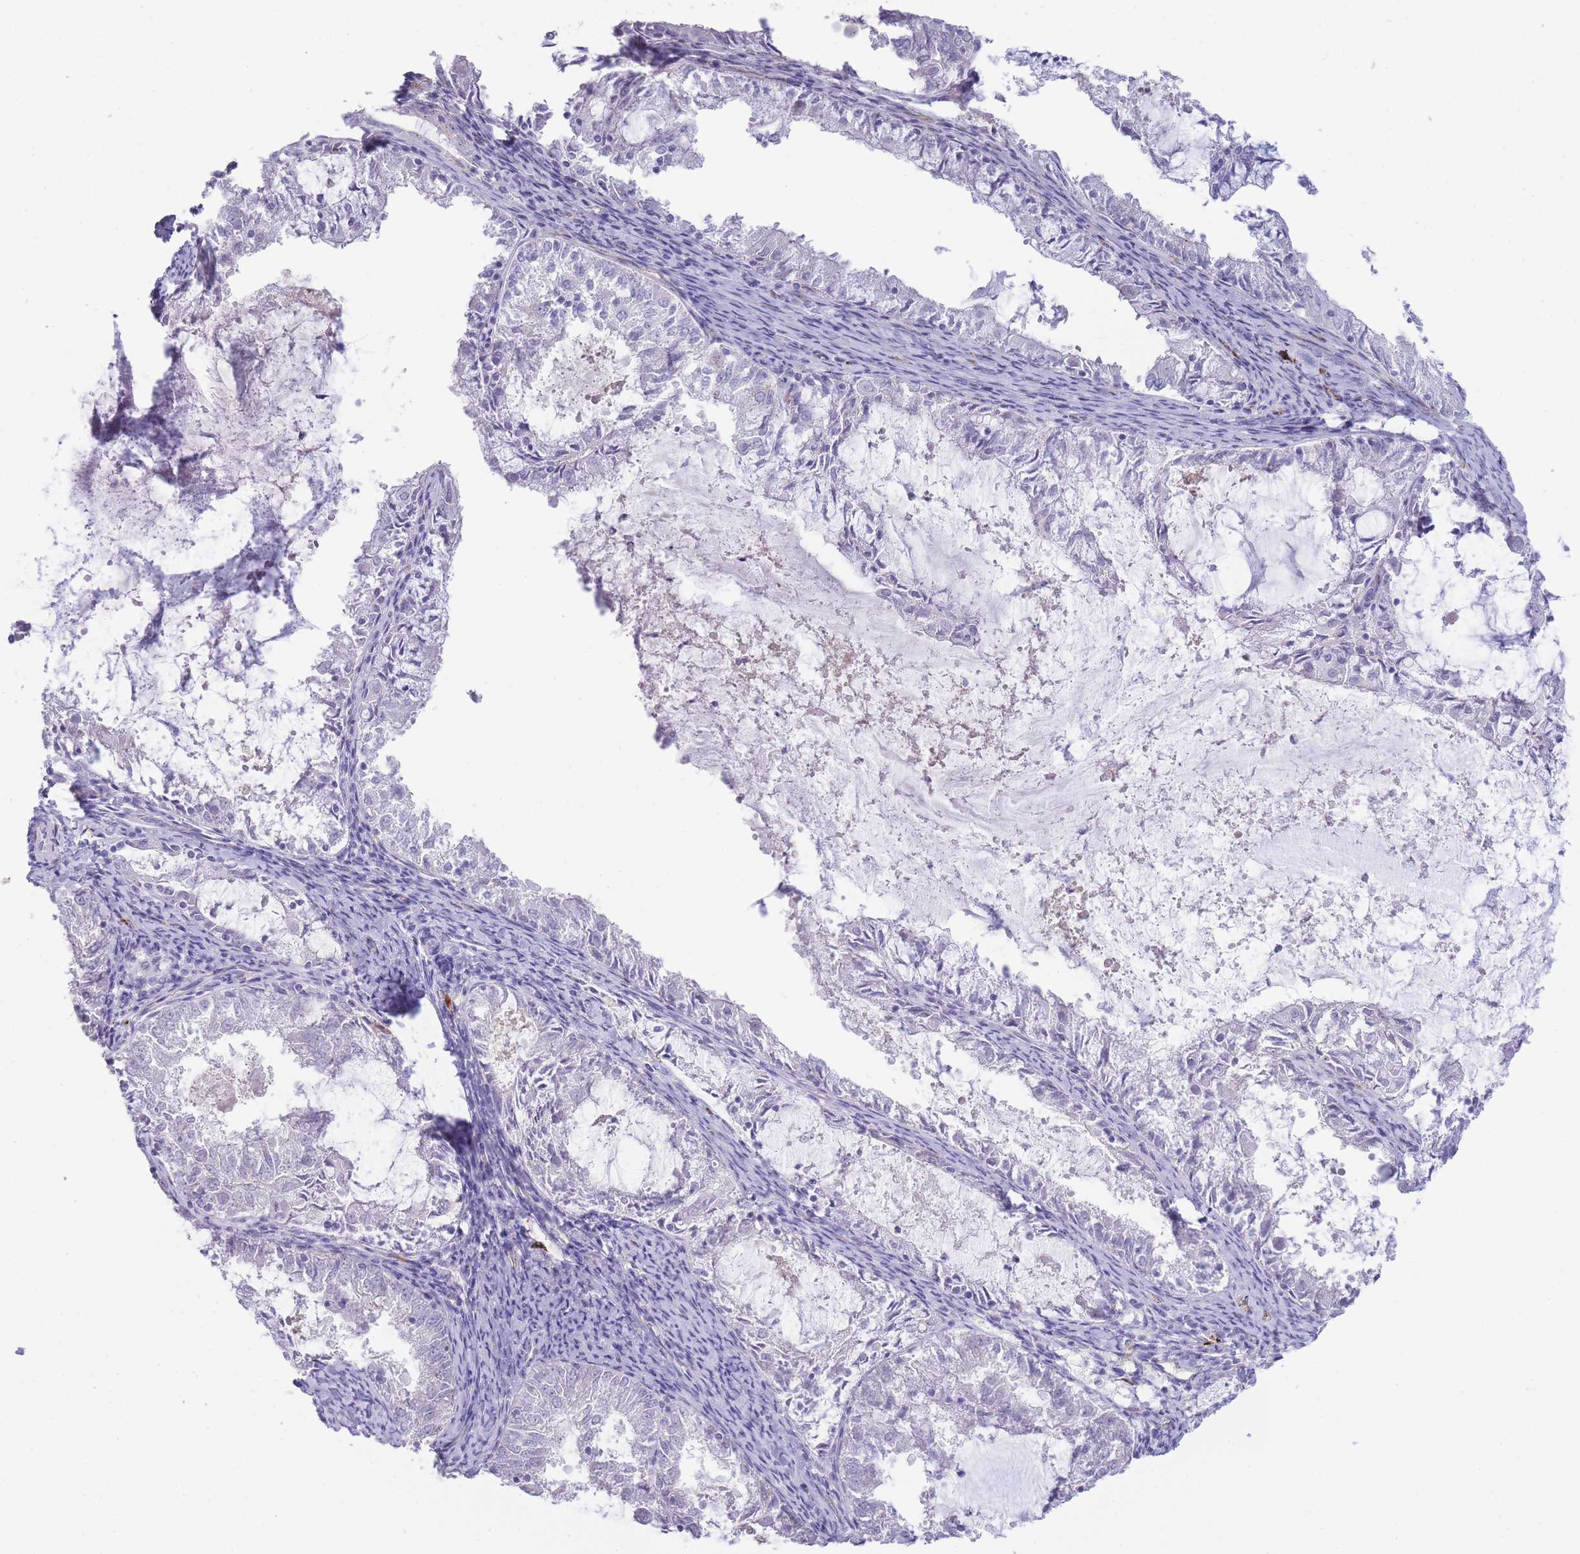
{"staining": {"intensity": "negative", "quantity": "none", "location": "none"}, "tissue": "endometrial cancer", "cell_type": "Tumor cells", "image_type": "cancer", "snomed": [{"axis": "morphology", "description": "Adenocarcinoma, NOS"}, {"axis": "topography", "description": "Endometrium"}], "caption": "High power microscopy image of an IHC photomicrograph of endometrial cancer, revealing no significant positivity in tumor cells. (DAB immunohistochemistry (IHC), high magnification).", "gene": "UTP14A", "patient": {"sex": "female", "age": 57}}